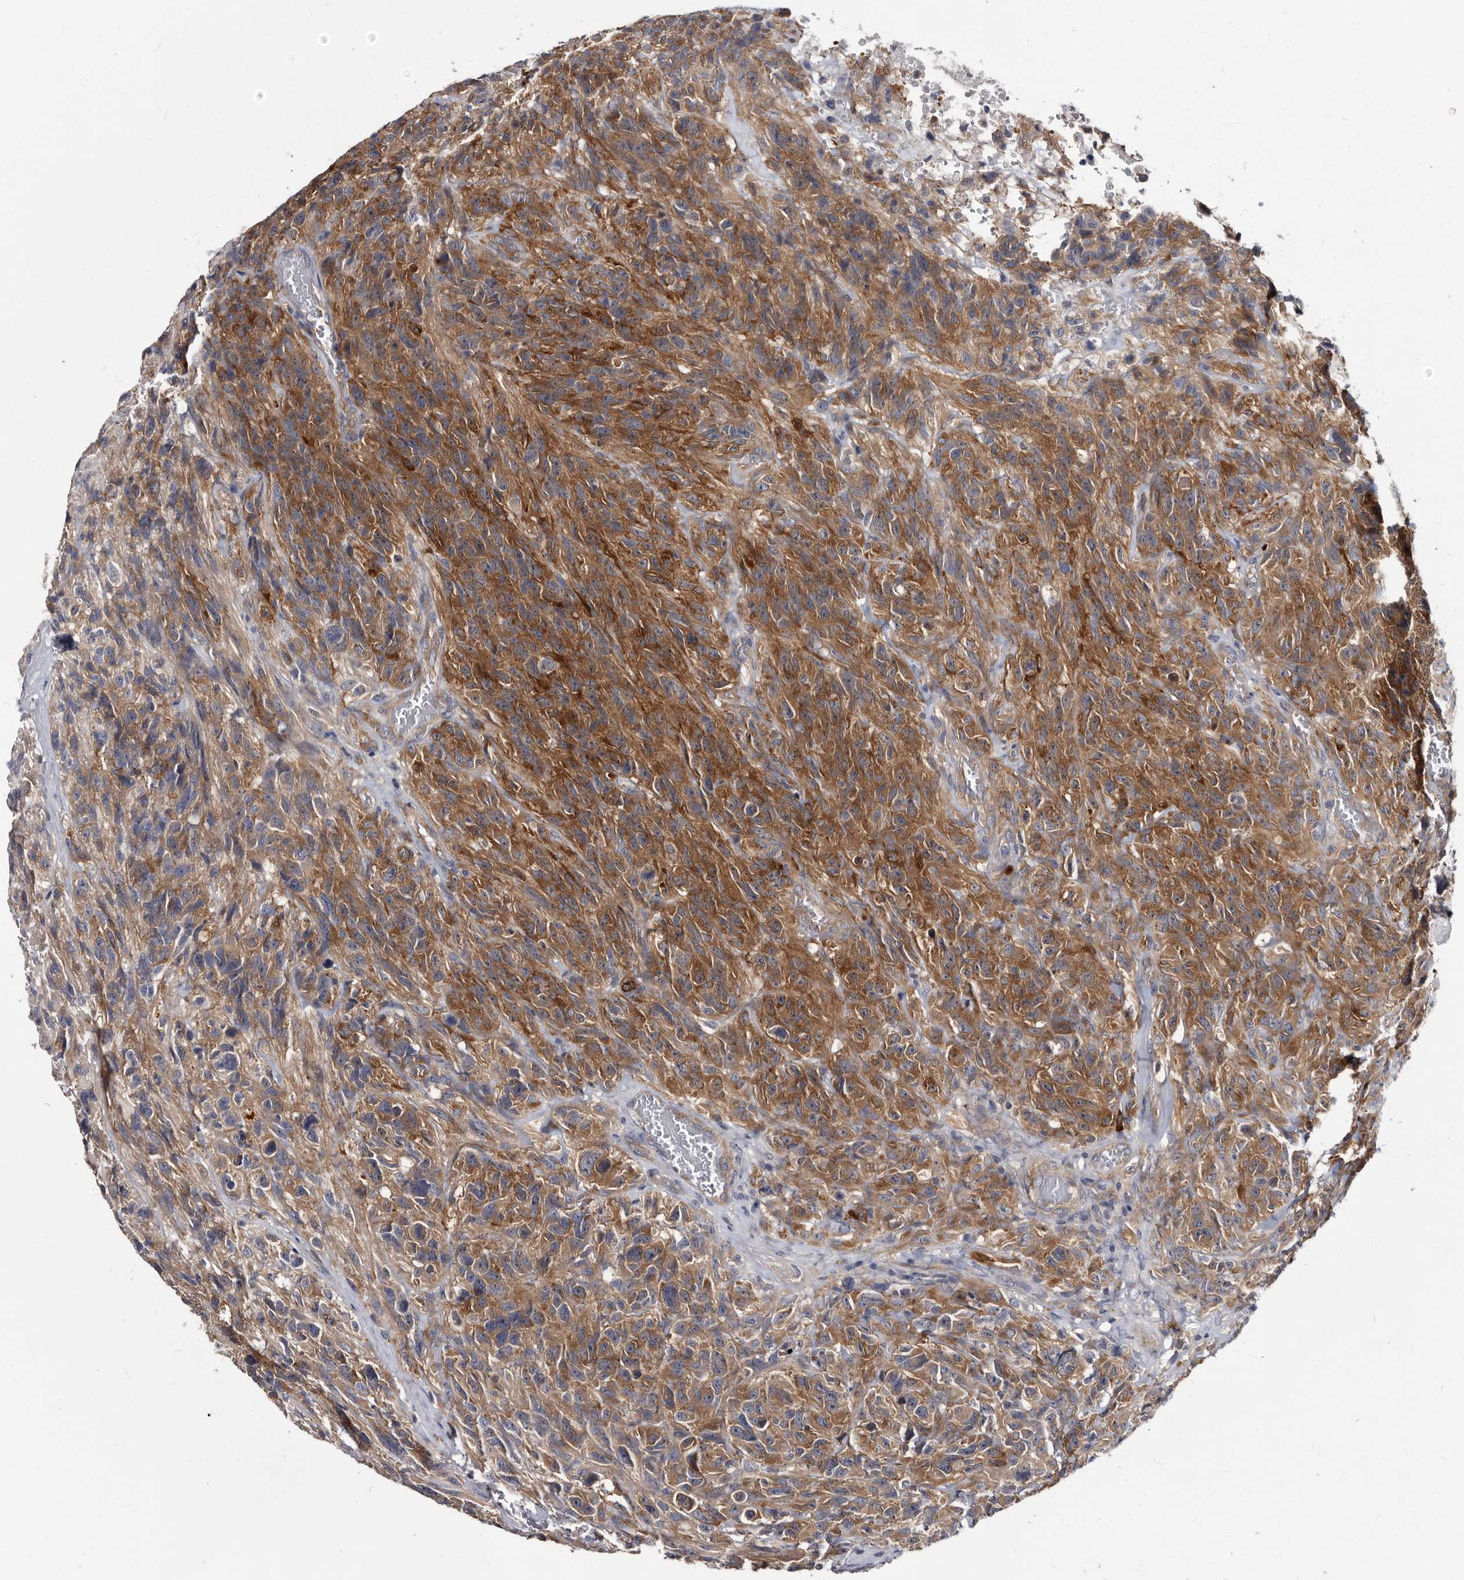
{"staining": {"intensity": "strong", "quantity": ">75%", "location": "cytoplasmic/membranous"}, "tissue": "glioma", "cell_type": "Tumor cells", "image_type": "cancer", "snomed": [{"axis": "morphology", "description": "Glioma, malignant, High grade"}, {"axis": "topography", "description": "Brain"}], "caption": "A high-resolution image shows immunohistochemistry (IHC) staining of glioma, which reveals strong cytoplasmic/membranous staining in approximately >75% of tumor cells.", "gene": "ABCF2", "patient": {"sex": "male", "age": 69}}